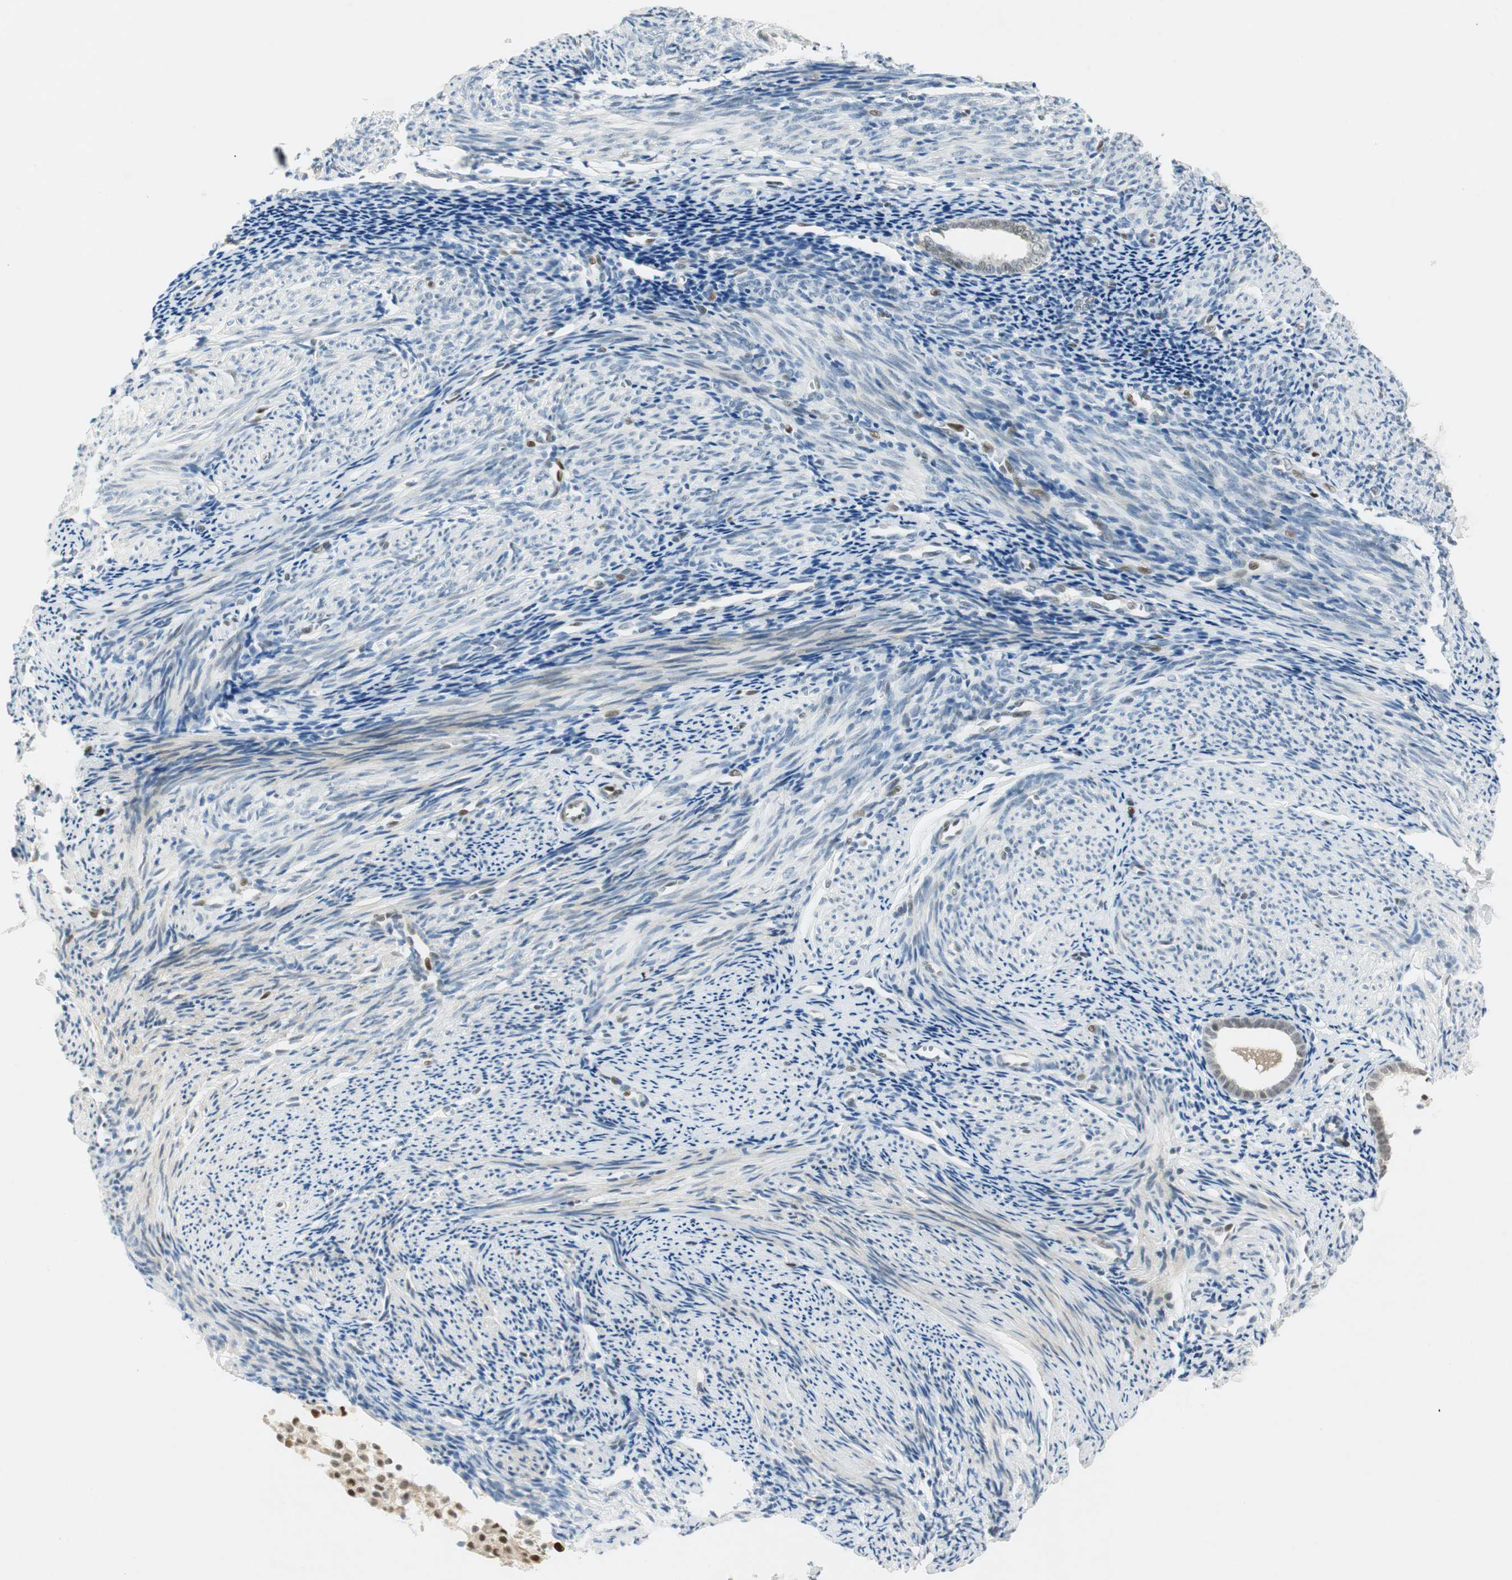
{"staining": {"intensity": "negative", "quantity": "none", "location": "none"}, "tissue": "endometrium", "cell_type": "Cells in endometrial stroma", "image_type": "normal", "snomed": [{"axis": "morphology", "description": "Normal tissue, NOS"}, {"axis": "topography", "description": "Smooth muscle"}, {"axis": "topography", "description": "Endometrium"}], "caption": "This is a image of IHC staining of unremarkable endometrium, which shows no expression in cells in endometrial stroma. (IHC, brightfield microscopy, high magnification).", "gene": "MSX2", "patient": {"sex": "female", "age": 57}}